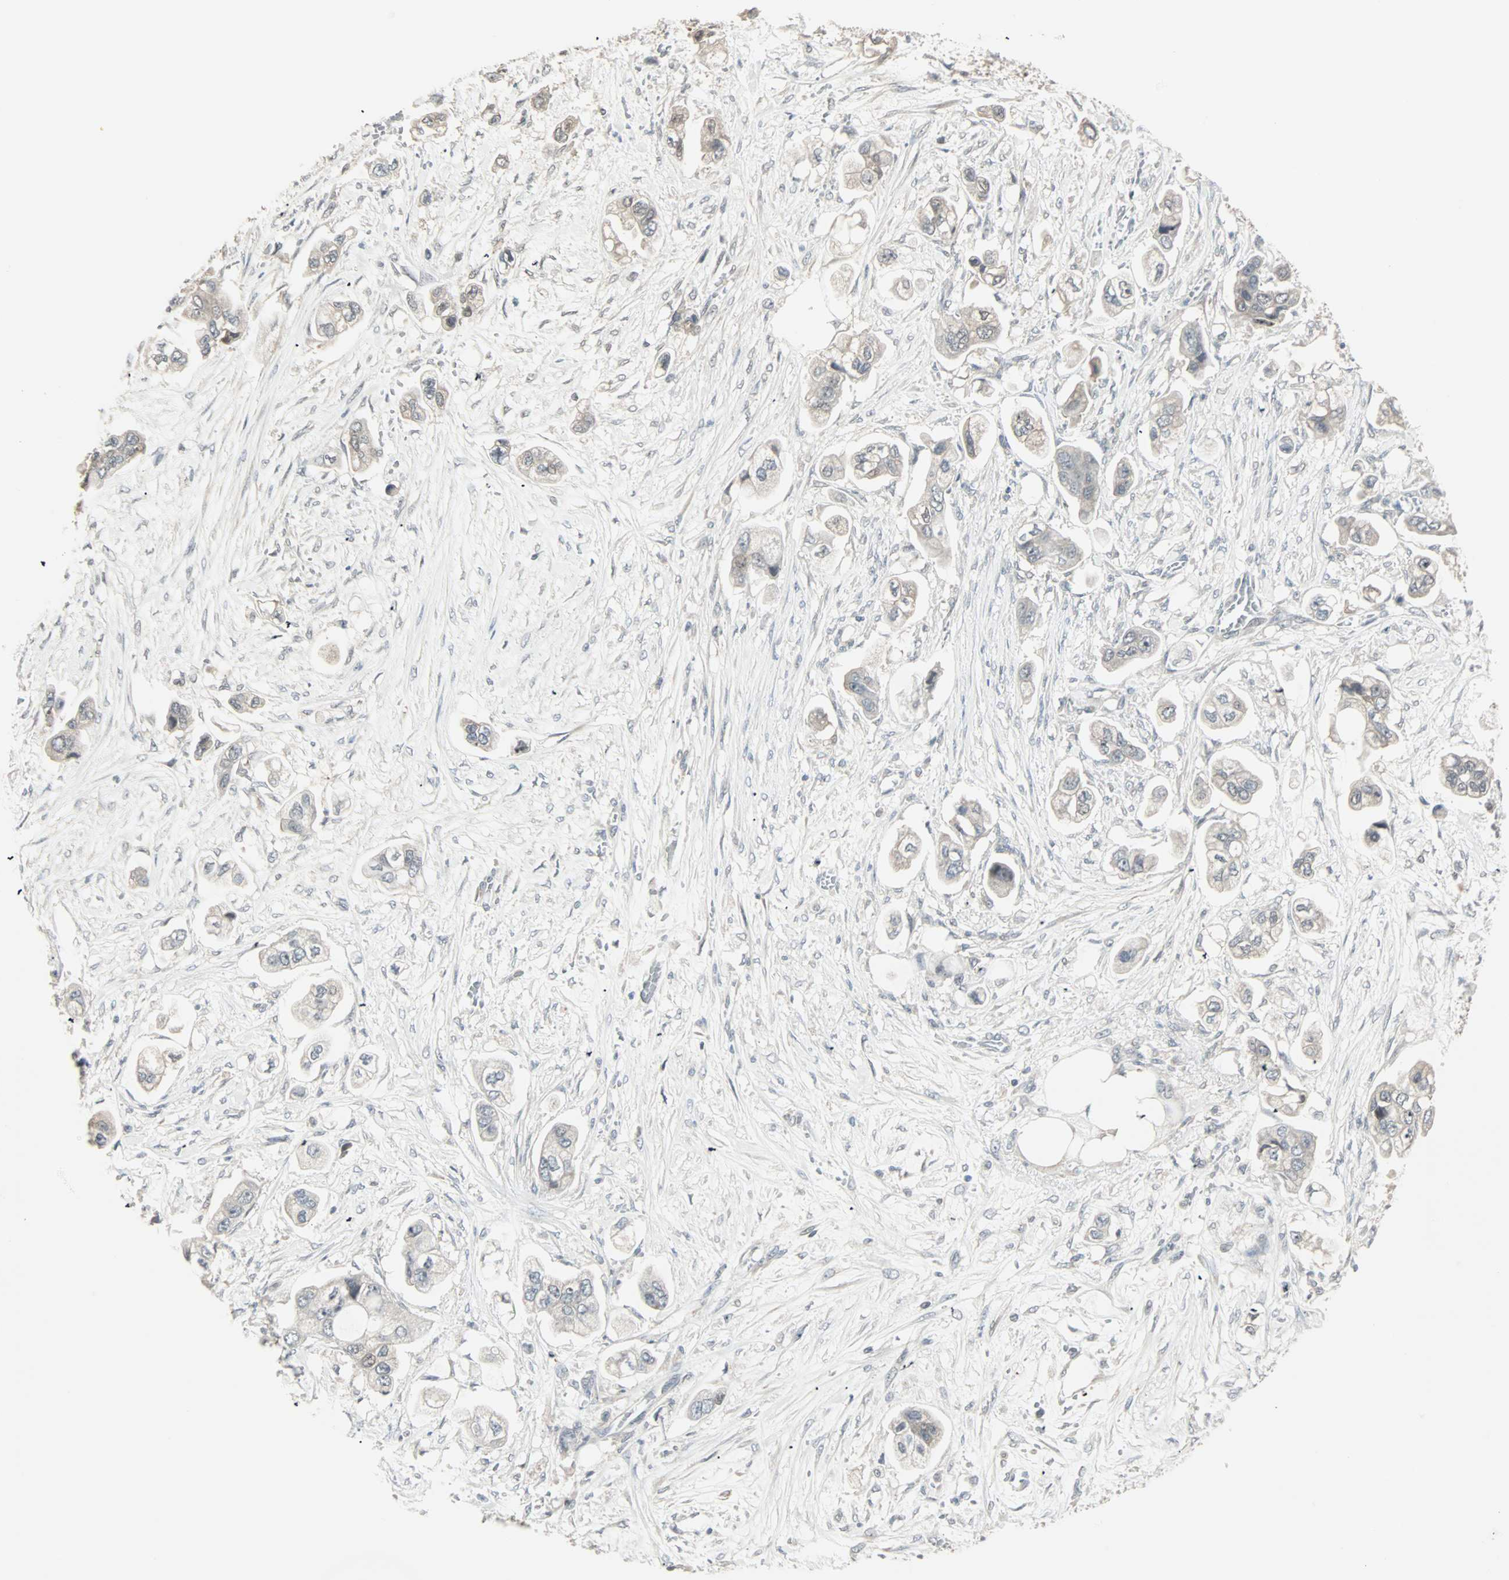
{"staining": {"intensity": "weak", "quantity": "25%-75%", "location": "cytoplasmic/membranous"}, "tissue": "stomach cancer", "cell_type": "Tumor cells", "image_type": "cancer", "snomed": [{"axis": "morphology", "description": "Adenocarcinoma, NOS"}, {"axis": "topography", "description": "Stomach"}], "caption": "Immunohistochemistry (IHC) image of stomach adenocarcinoma stained for a protein (brown), which displays low levels of weak cytoplasmic/membranous expression in approximately 25%-75% of tumor cells.", "gene": "KDM4A", "patient": {"sex": "male", "age": 62}}